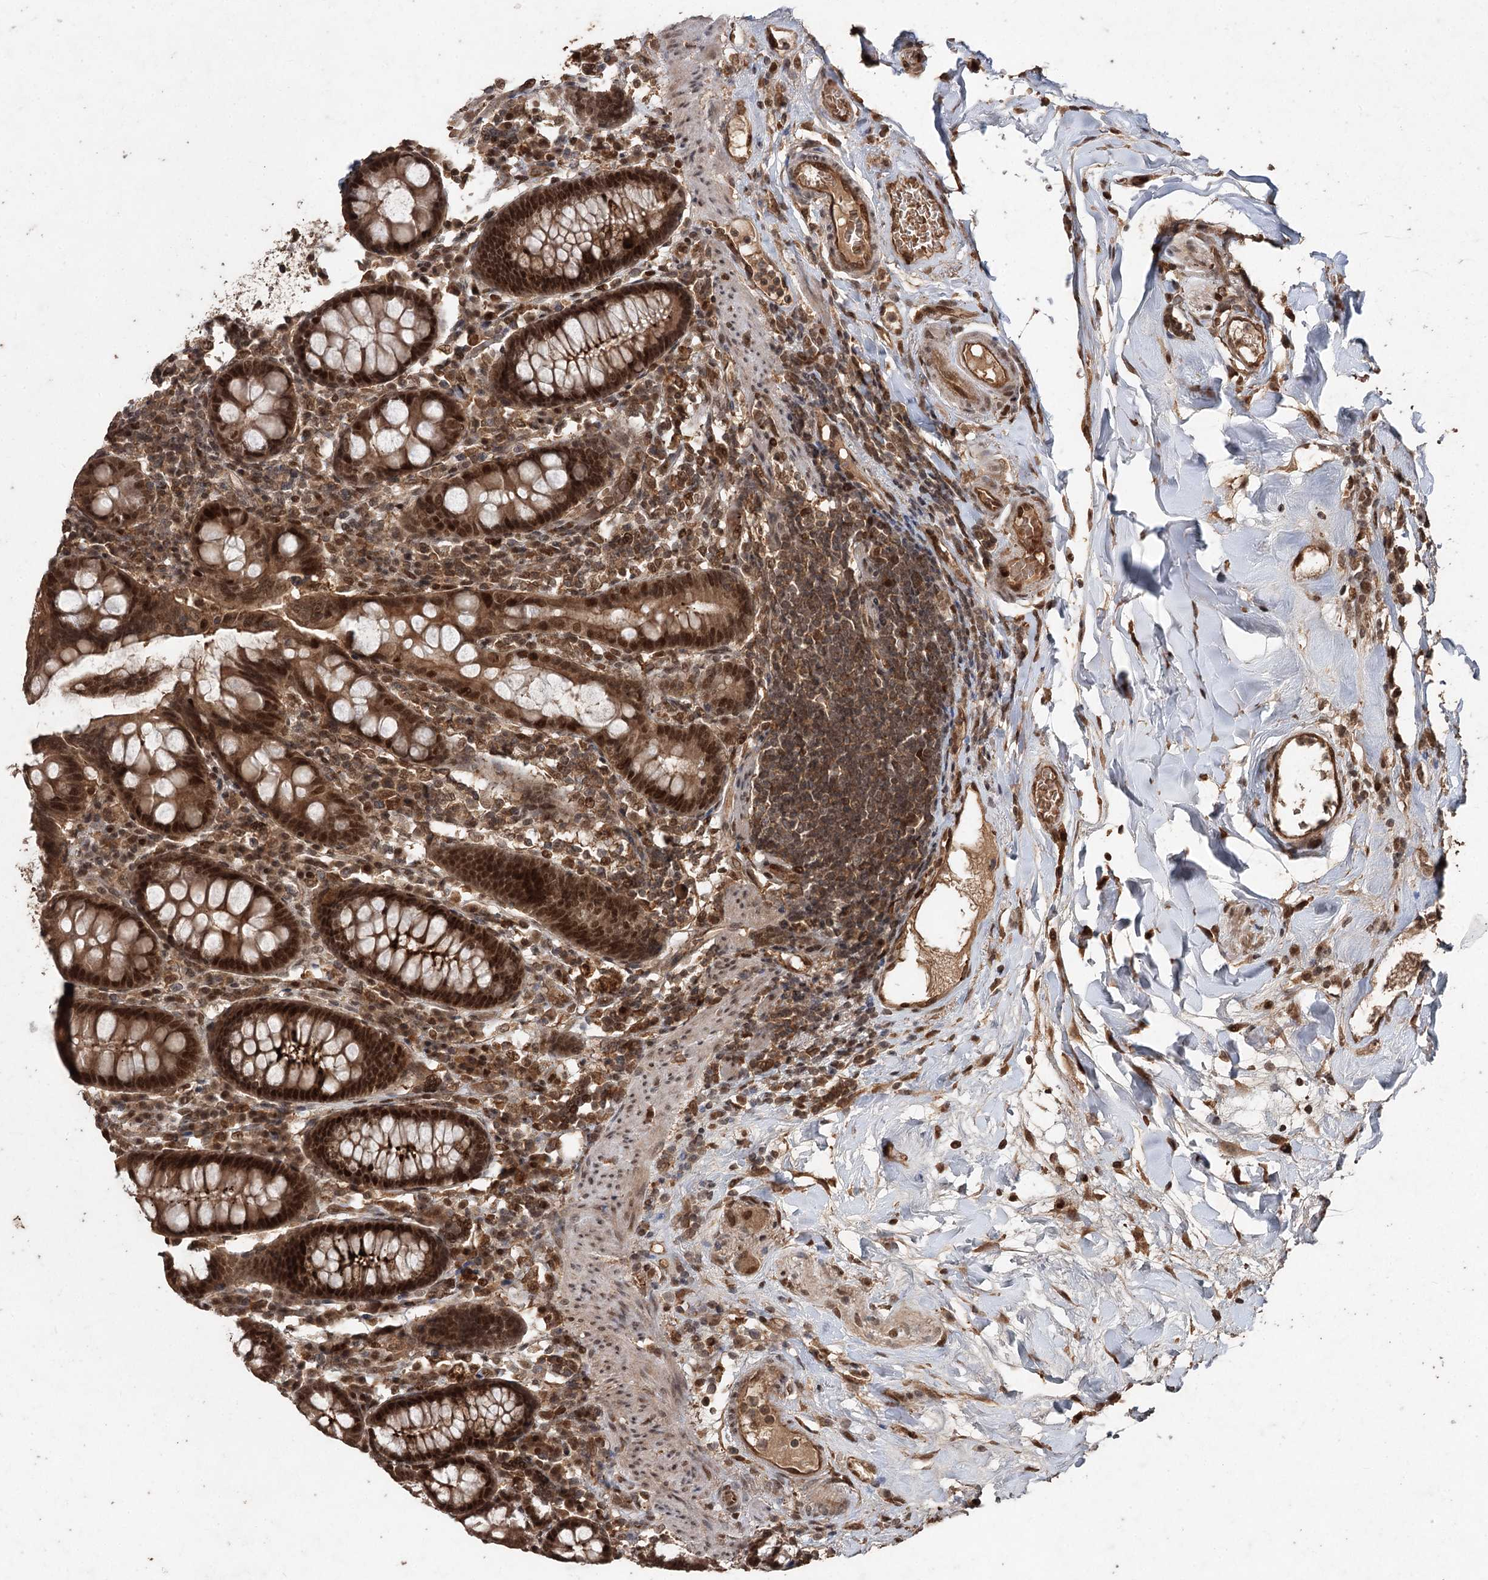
{"staining": {"intensity": "strong", "quantity": ">75%", "location": "nuclear"}, "tissue": "colon", "cell_type": "Endothelial cells", "image_type": "normal", "snomed": [{"axis": "morphology", "description": "Normal tissue, NOS"}, {"axis": "topography", "description": "Colon"}], "caption": "This is an image of immunohistochemistry (IHC) staining of normal colon, which shows strong positivity in the nuclear of endothelial cells.", "gene": "FBXO7", "patient": {"sex": "female", "age": 79}}